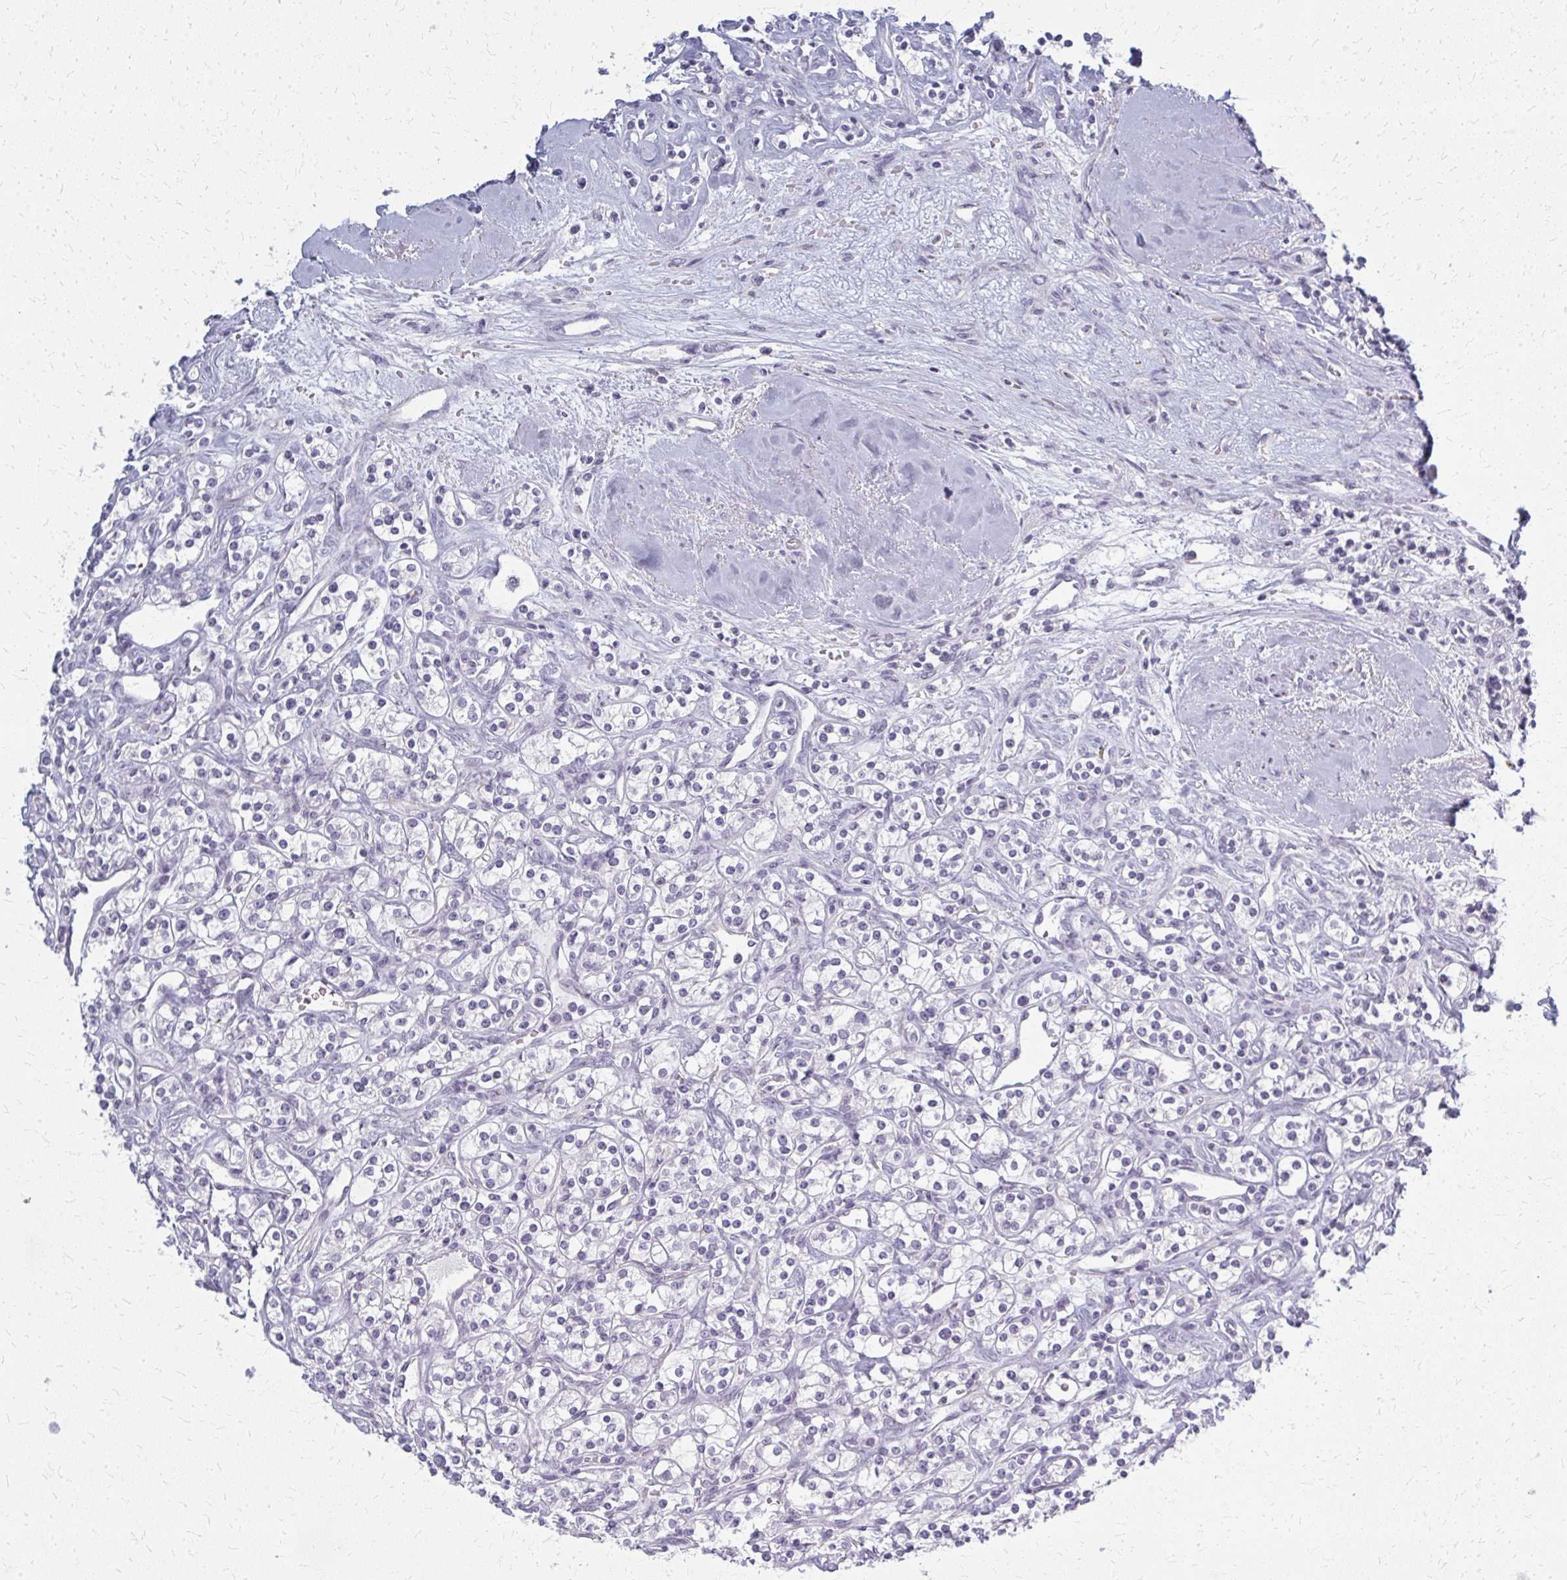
{"staining": {"intensity": "negative", "quantity": "none", "location": "none"}, "tissue": "renal cancer", "cell_type": "Tumor cells", "image_type": "cancer", "snomed": [{"axis": "morphology", "description": "Adenocarcinoma, NOS"}, {"axis": "topography", "description": "Kidney"}], "caption": "There is no significant staining in tumor cells of adenocarcinoma (renal).", "gene": "CASQ2", "patient": {"sex": "male", "age": 77}}